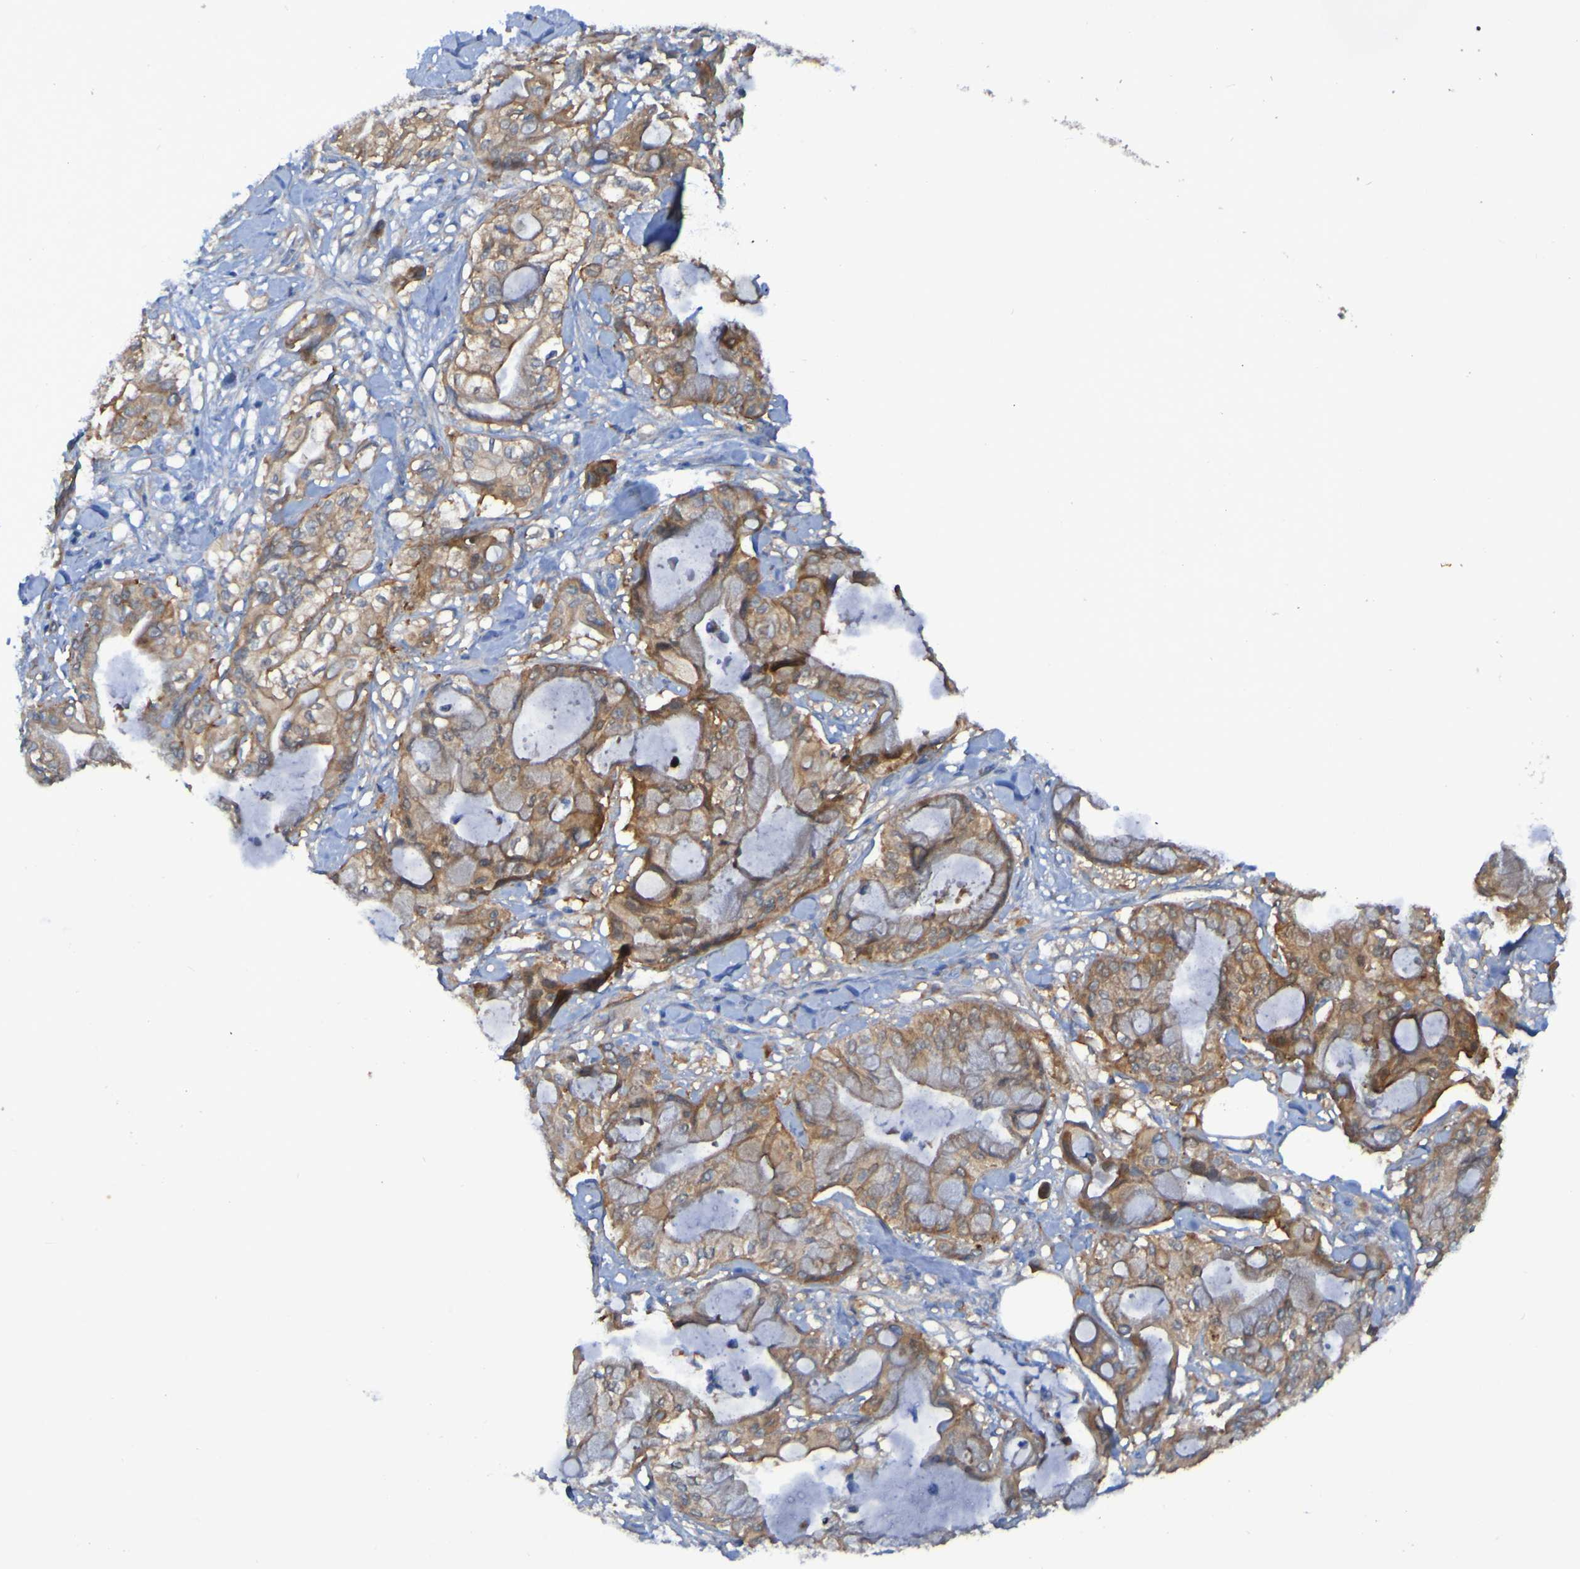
{"staining": {"intensity": "moderate", "quantity": ">75%", "location": "cytoplasmic/membranous"}, "tissue": "pancreatic cancer", "cell_type": "Tumor cells", "image_type": "cancer", "snomed": [{"axis": "morphology", "description": "Adenocarcinoma, NOS"}, {"axis": "morphology", "description": "Adenocarcinoma, metastatic, NOS"}, {"axis": "topography", "description": "Lymph node"}, {"axis": "topography", "description": "Pancreas"}, {"axis": "topography", "description": "Duodenum"}], "caption": "Immunohistochemistry (IHC) image of human pancreatic metastatic adenocarcinoma stained for a protein (brown), which reveals medium levels of moderate cytoplasmic/membranous positivity in about >75% of tumor cells.", "gene": "ARHGEF16", "patient": {"sex": "female", "age": 64}}